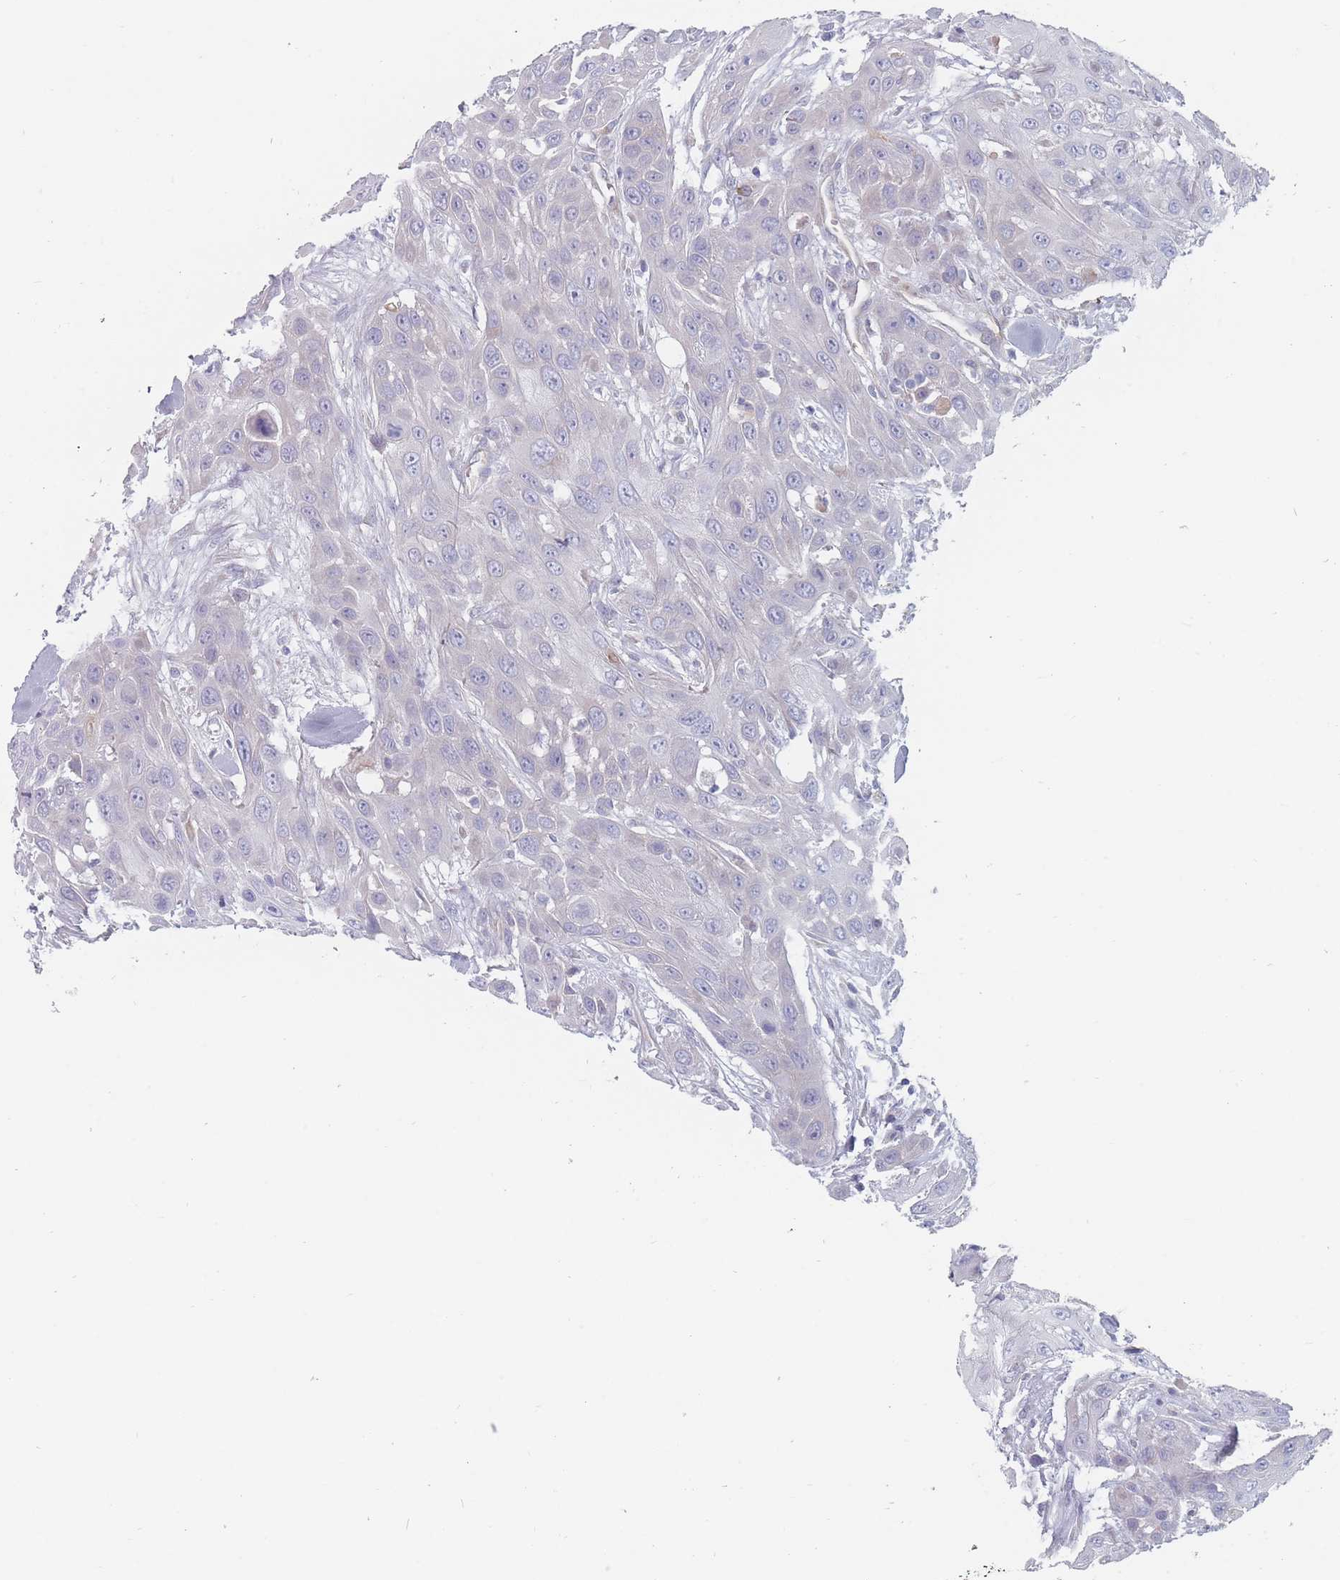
{"staining": {"intensity": "negative", "quantity": "none", "location": "none"}, "tissue": "head and neck cancer", "cell_type": "Tumor cells", "image_type": "cancer", "snomed": [{"axis": "morphology", "description": "Squamous cell carcinoma, NOS"}, {"axis": "topography", "description": "Head-Neck"}], "caption": "Immunohistochemical staining of head and neck cancer (squamous cell carcinoma) displays no significant staining in tumor cells.", "gene": "ERBIN", "patient": {"sex": "male", "age": 81}}